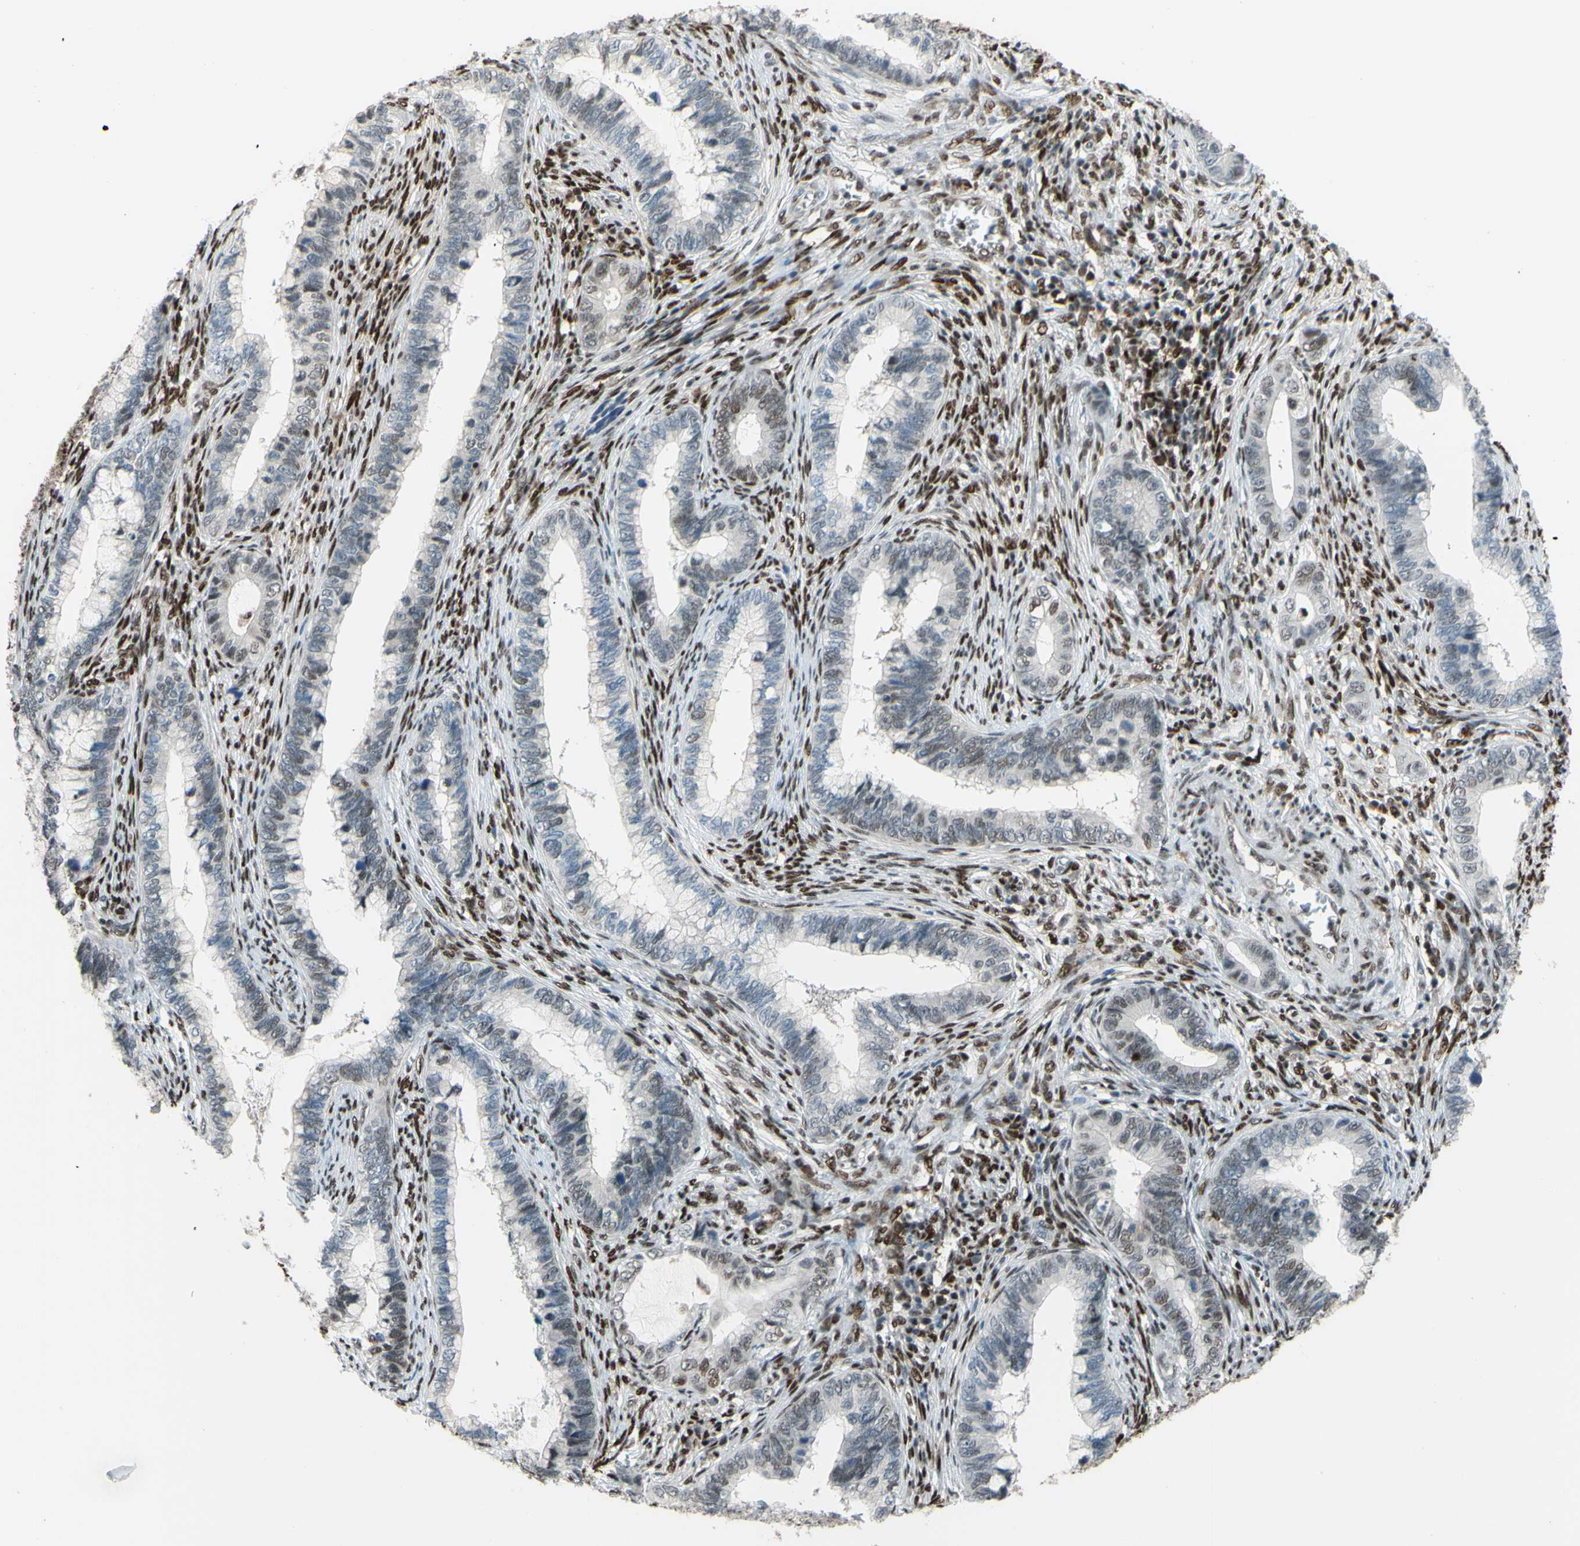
{"staining": {"intensity": "negative", "quantity": "none", "location": "none"}, "tissue": "cervical cancer", "cell_type": "Tumor cells", "image_type": "cancer", "snomed": [{"axis": "morphology", "description": "Adenocarcinoma, NOS"}, {"axis": "topography", "description": "Cervix"}], "caption": "The histopathology image exhibits no significant positivity in tumor cells of cervical cancer (adenocarcinoma).", "gene": "FKBP5", "patient": {"sex": "female", "age": 44}}